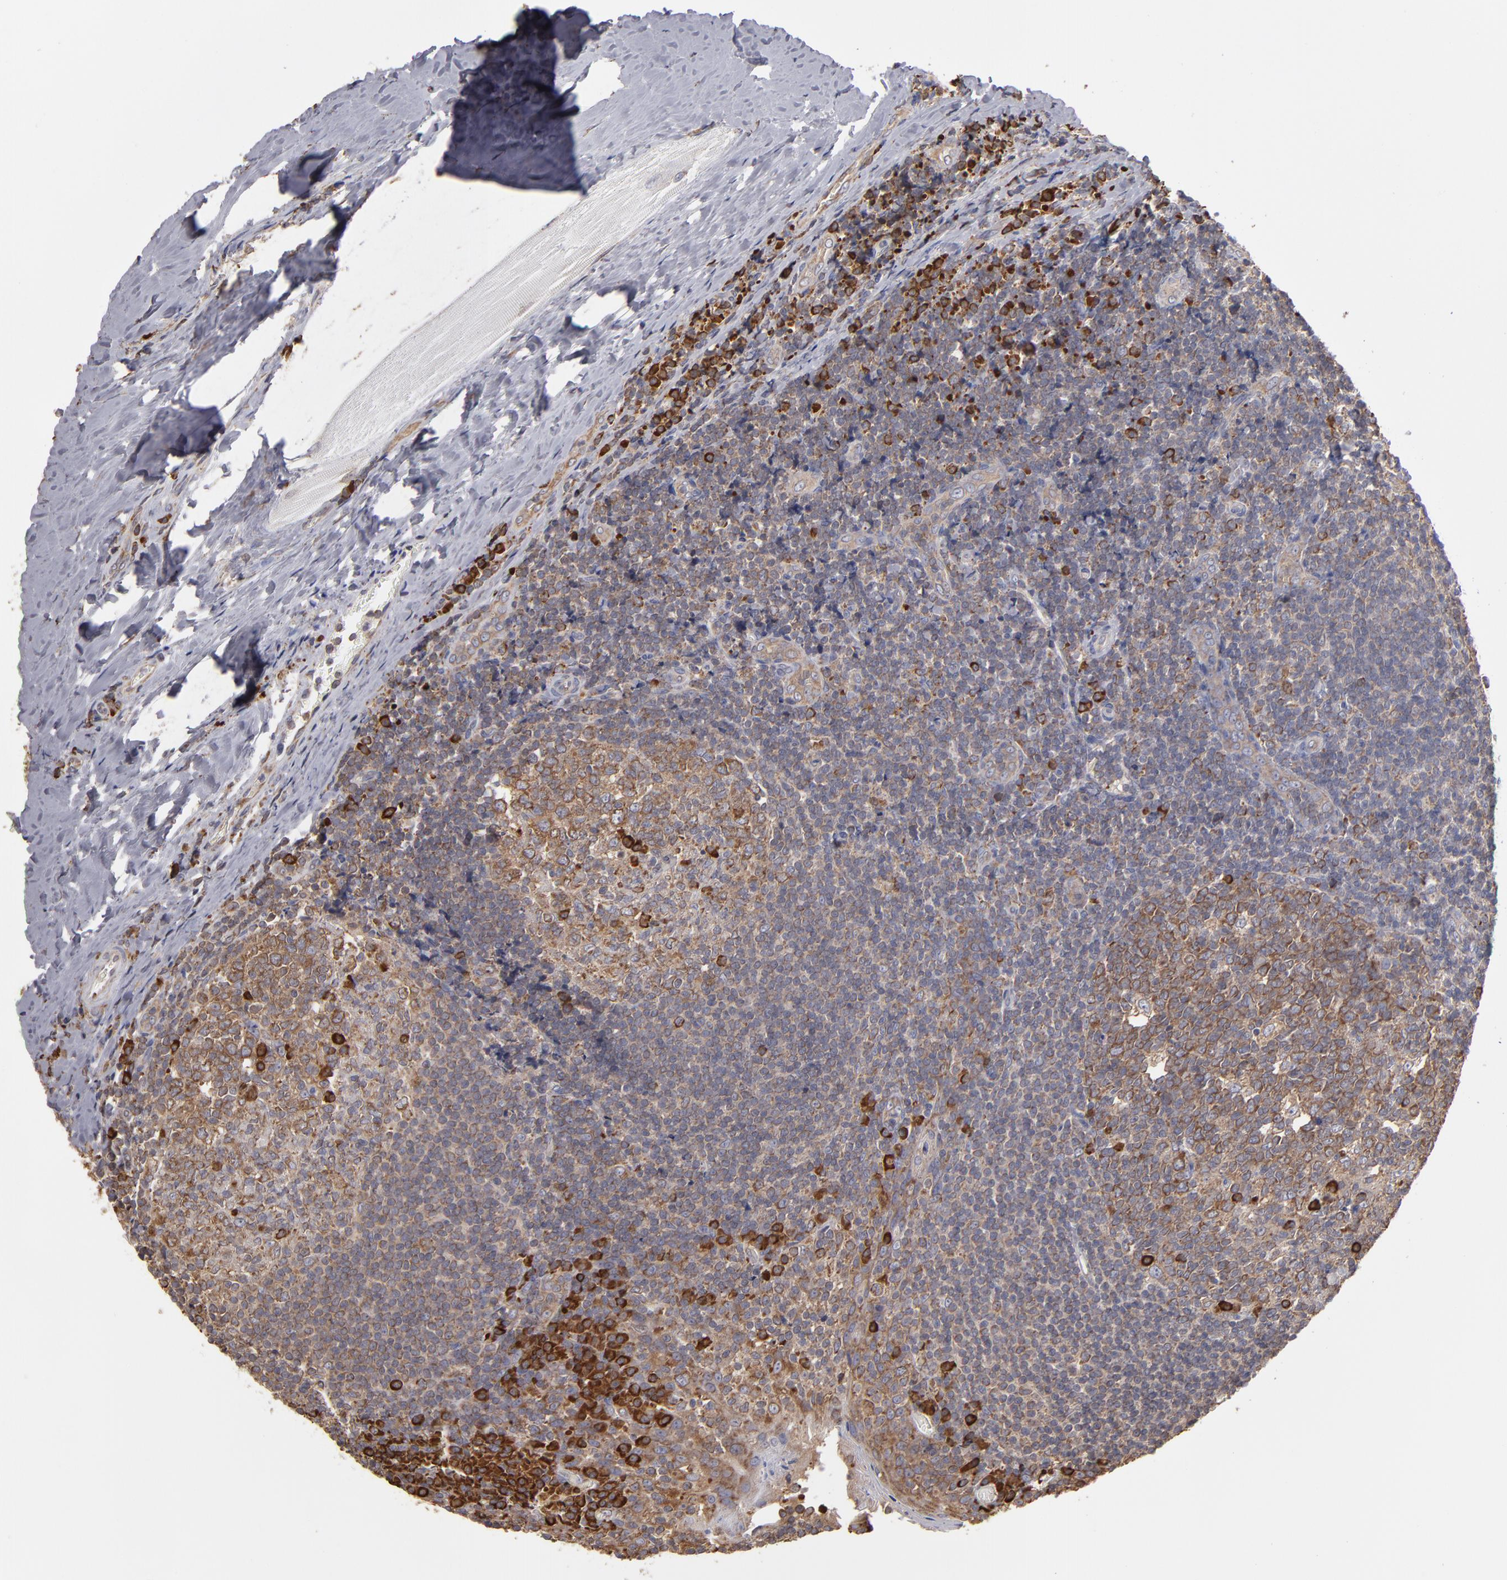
{"staining": {"intensity": "moderate", "quantity": ">75%", "location": "cytoplasmic/membranous"}, "tissue": "tonsil", "cell_type": "Germinal center cells", "image_type": "normal", "snomed": [{"axis": "morphology", "description": "Normal tissue, NOS"}, {"axis": "topography", "description": "Tonsil"}], "caption": "Tonsil stained with immunohistochemistry shows moderate cytoplasmic/membranous positivity in approximately >75% of germinal center cells. (Brightfield microscopy of DAB IHC at high magnification).", "gene": "SND1", "patient": {"sex": "male", "age": 31}}